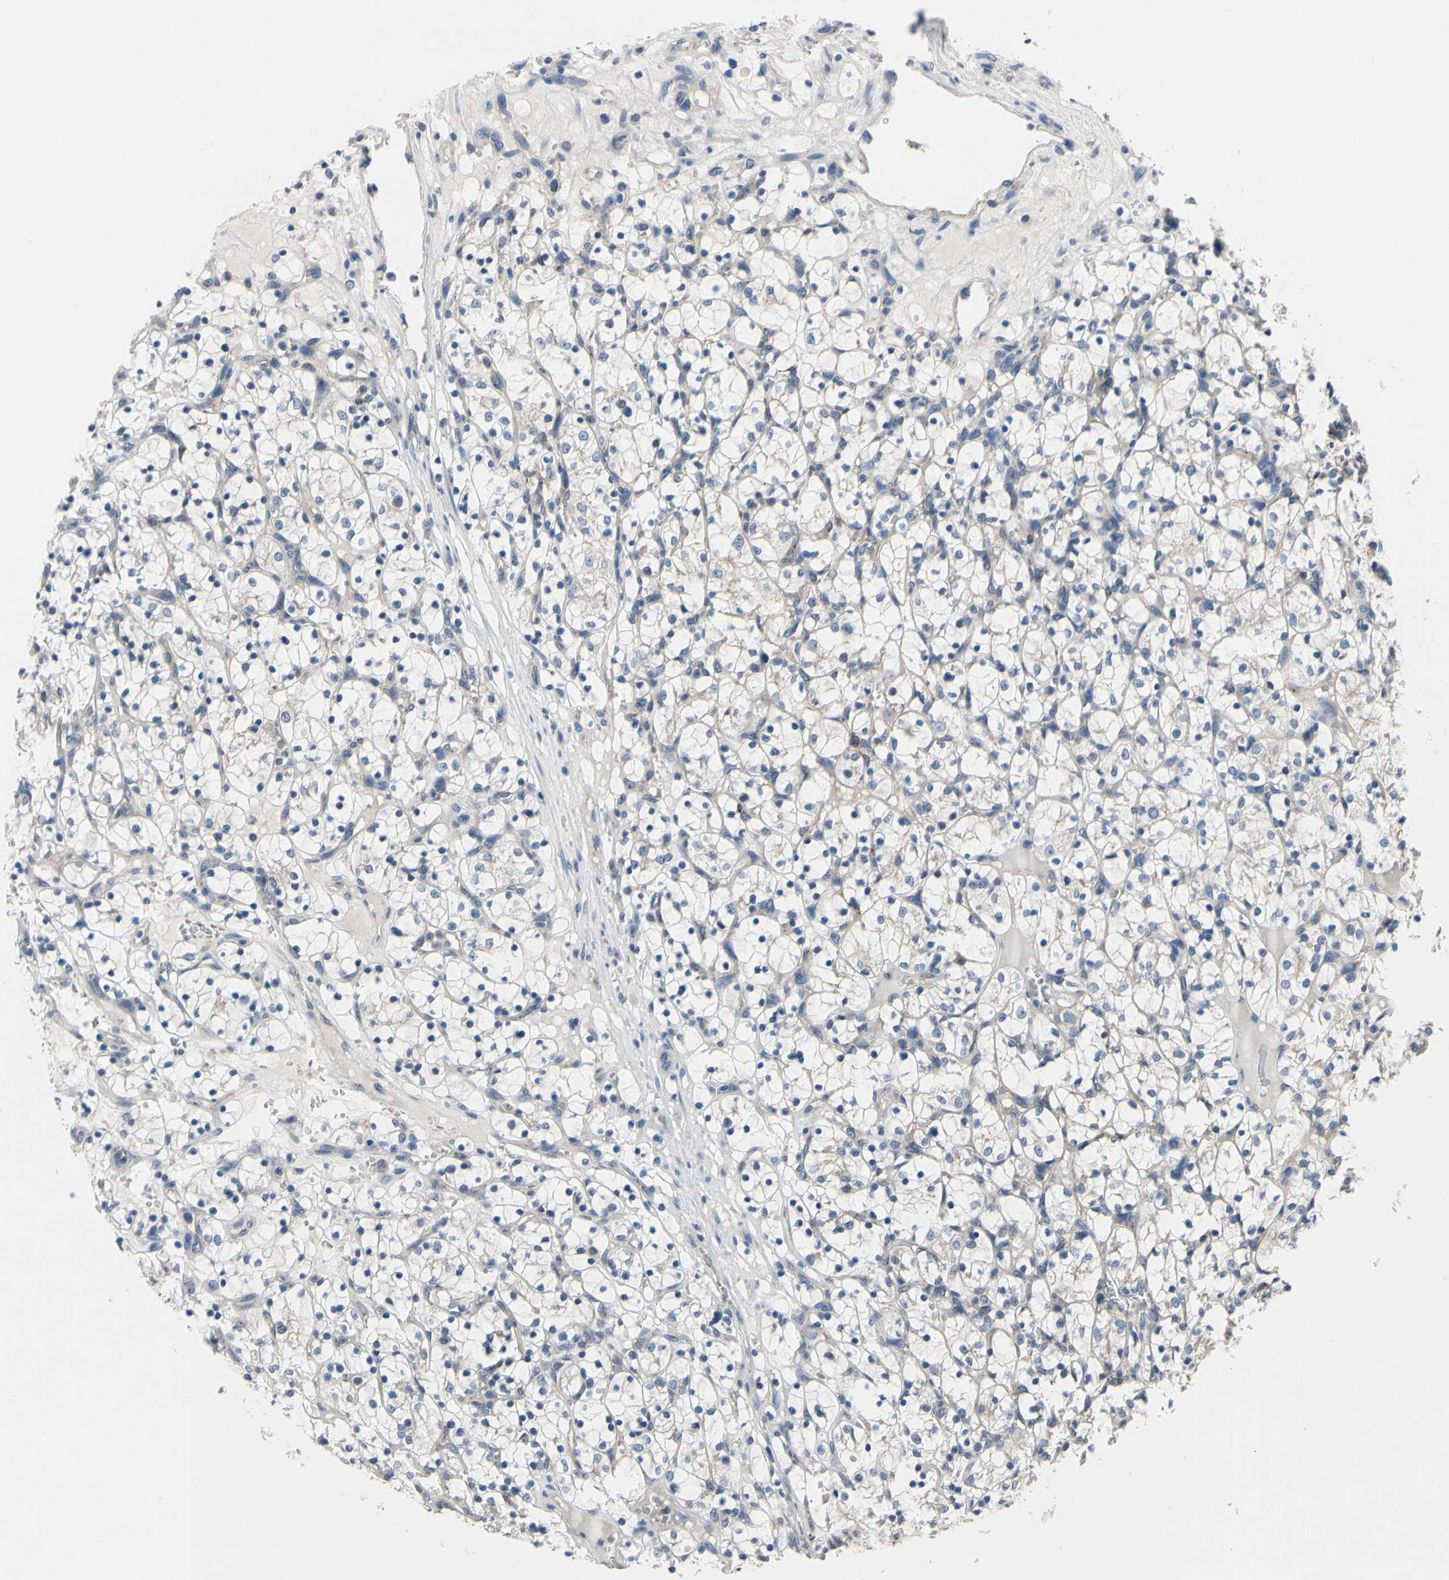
{"staining": {"intensity": "negative", "quantity": "none", "location": "none"}, "tissue": "renal cancer", "cell_type": "Tumor cells", "image_type": "cancer", "snomed": [{"axis": "morphology", "description": "Adenocarcinoma, NOS"}, {"axis": "topography", "description": "Kidney"}], "caption": "Human renal adenocarcinoma stained for a protein using immunohistochemistry (IHC) exhibits no expression in tumor cells.", "gene": "PRKAR2B", "patient": {"sex": "female", "age": 69}}